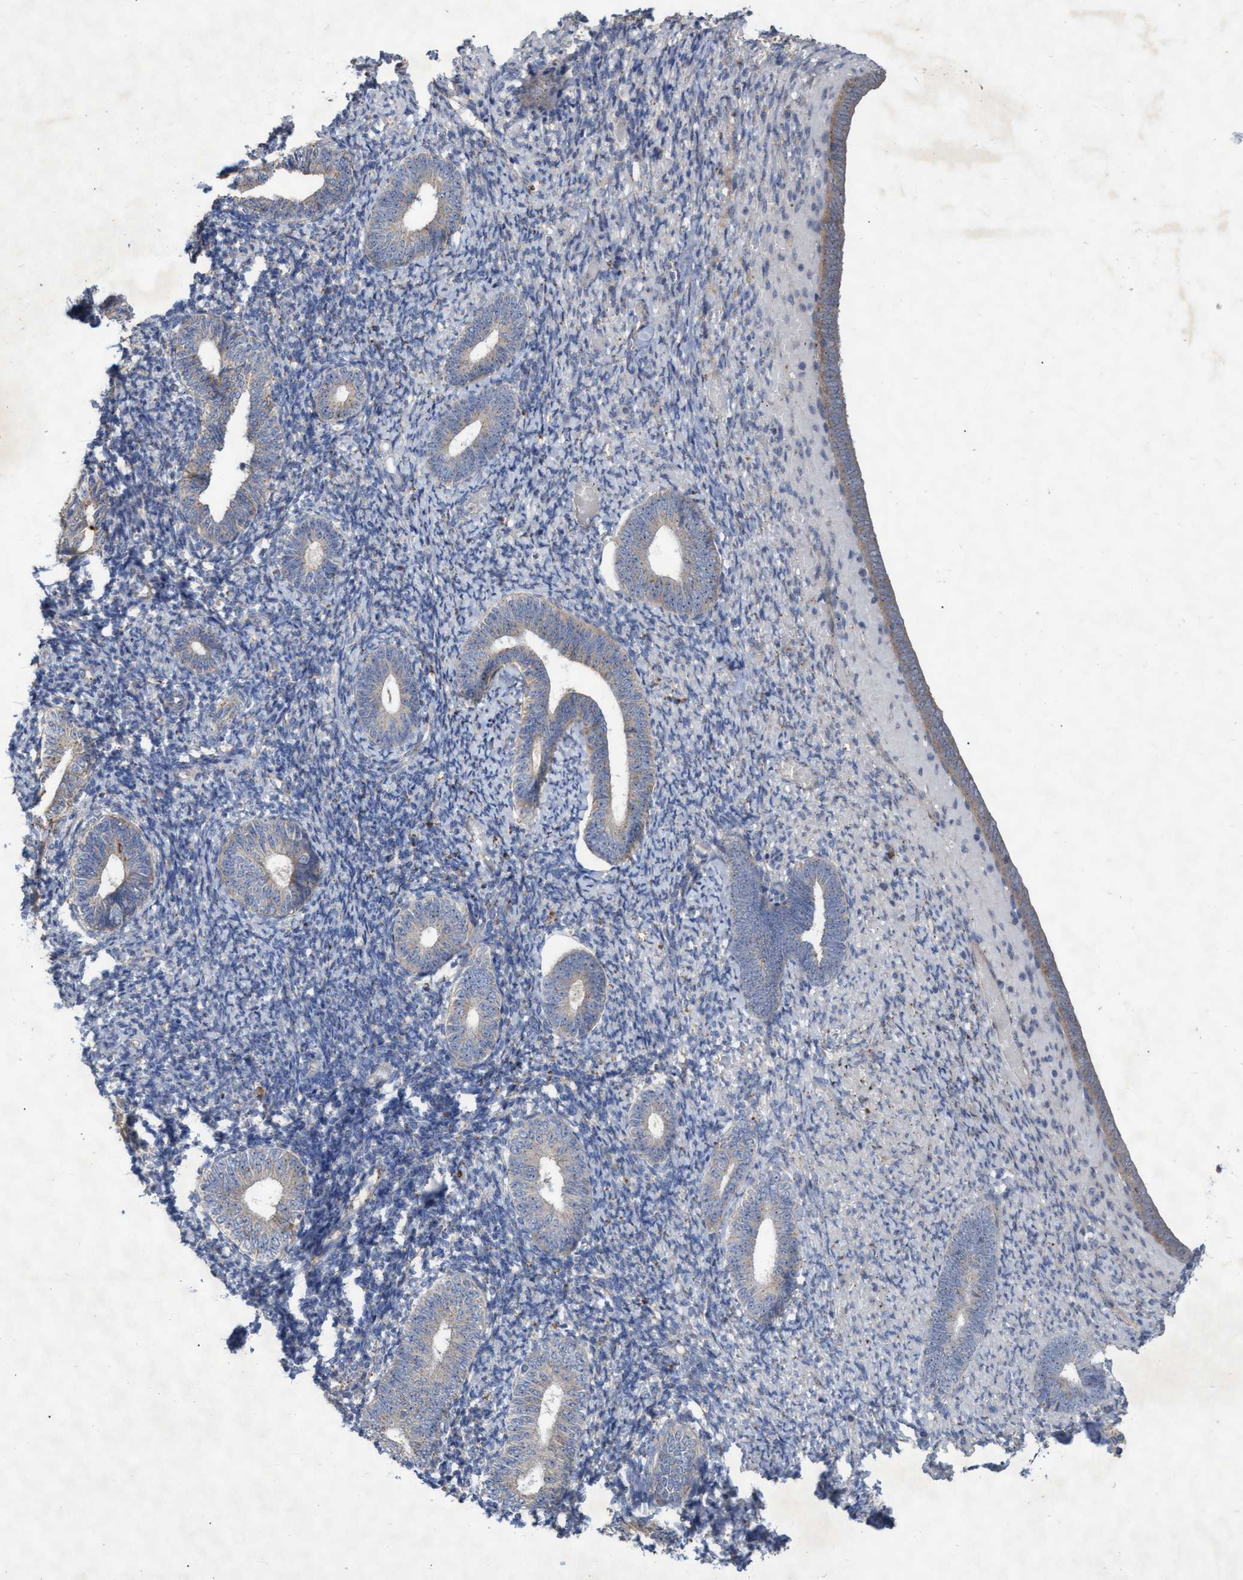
{"staining": {"intensity": "negative", "quantity": "none", "location": "none"}, "tissue": "endometrium", "cell_type": "Cells in endometrial stroma", "image_type": "normal", "snomed": [{"axis": "morphology", "description": "Normal tissue, NOS"}, {"axis": "topography", "description": "Endometrium"}], "caption": "This is an IHC histopathology image of benign human endometrium. There is no positivity in cells in endometrial stroma.", "gene": "ABCF2", "patient": {"sex": "female", "age": 66}}